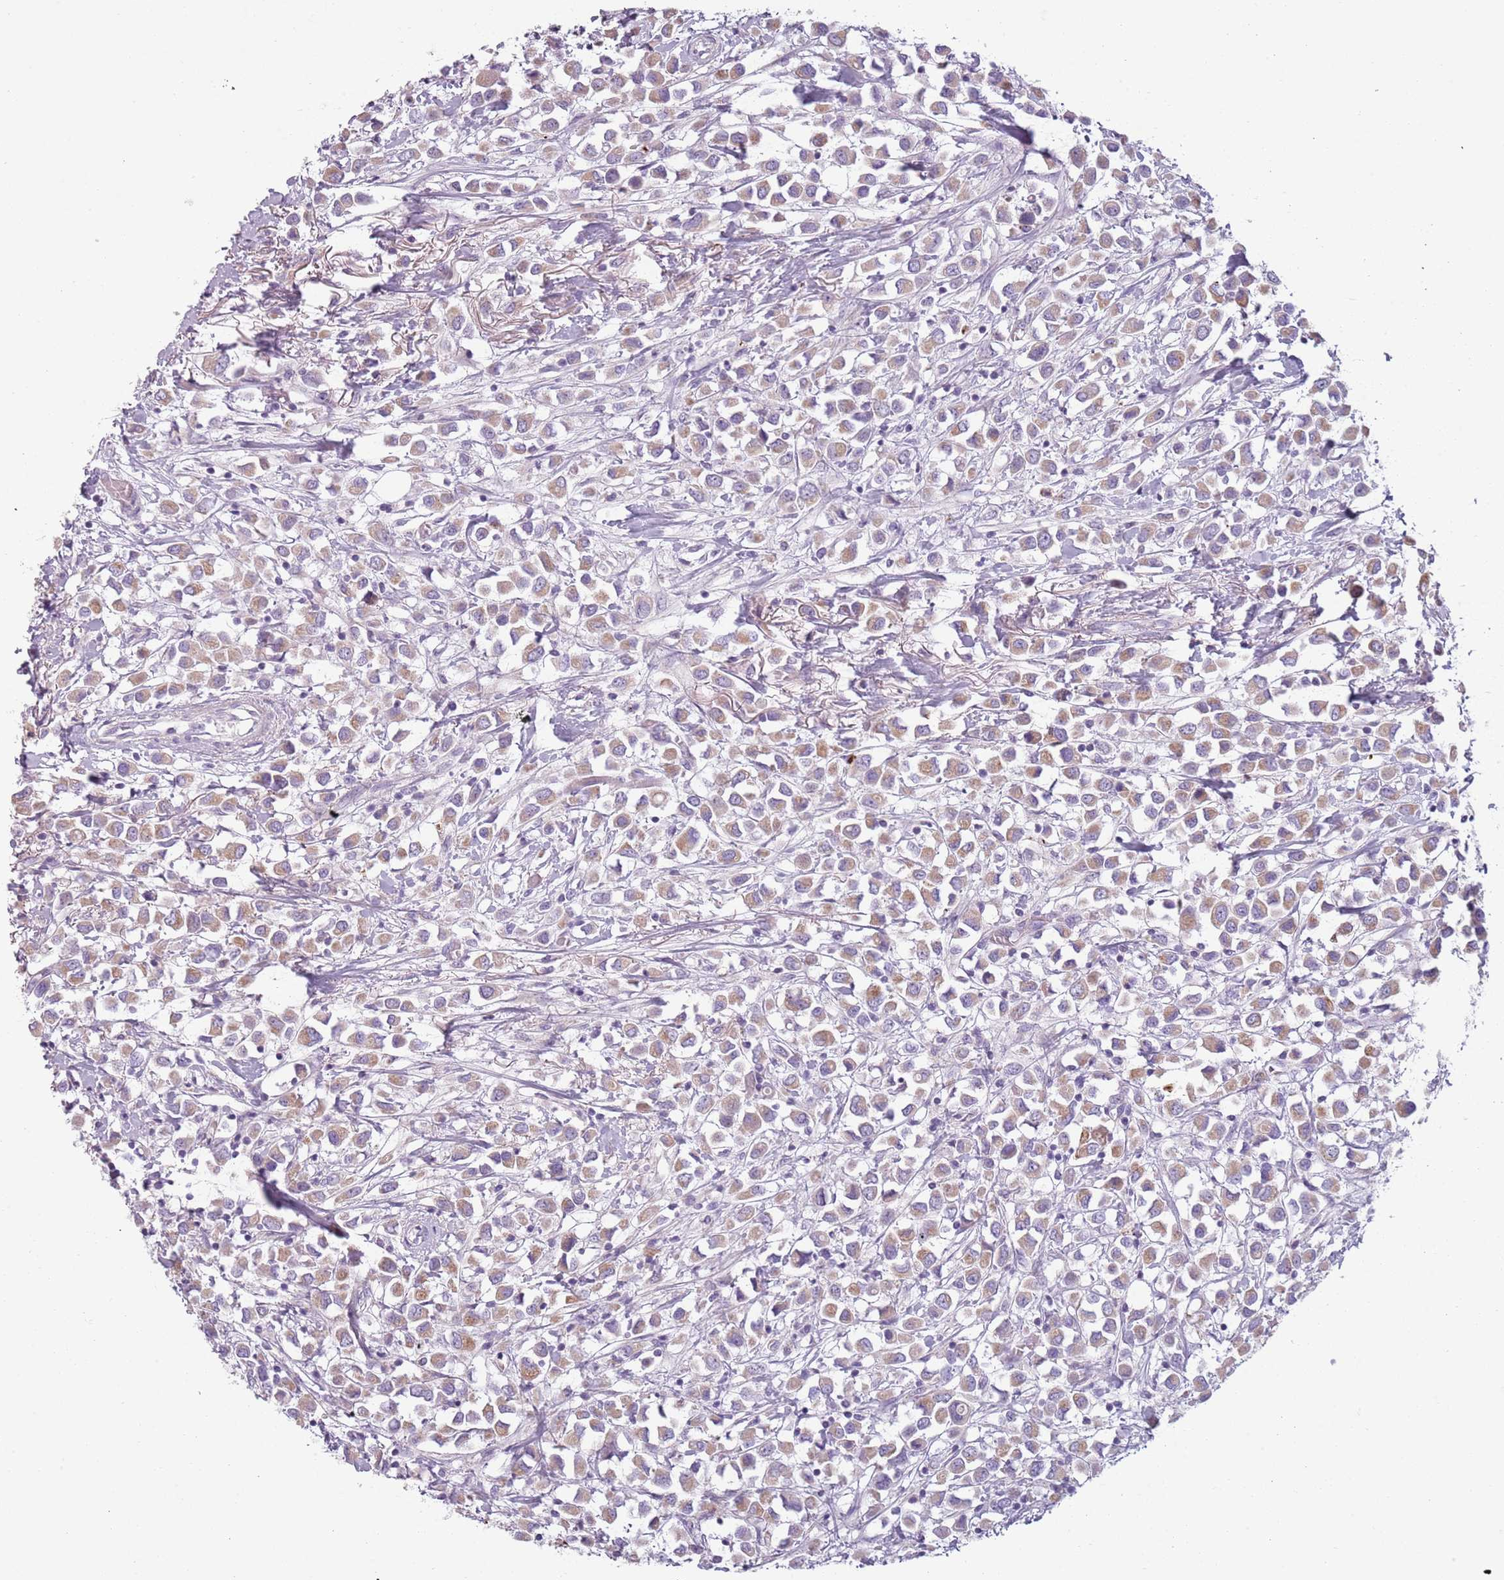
{"staining": {"intensity": "weak", "quantity": ">75%", "location": "cytoplasmic/membranous"}, "tissue": "breast cancer", "cell_type": "Tumor cells", "image_type": "cancer", "snomed": [{"axis": "morphology", "description": "Duct carcinoma"}, {"axis": "topography", "description": "Breast"}], "caption": "Protein analysis of breast cancer tissue reveals weak cytoplasmic/membranous staining in approximately >75% of tumor cells. (brown staining indicates protein expression, while blue staining denotes nuclei).", "gene": "MEGF8", "patient": {"sex": "female", "age": 61}}